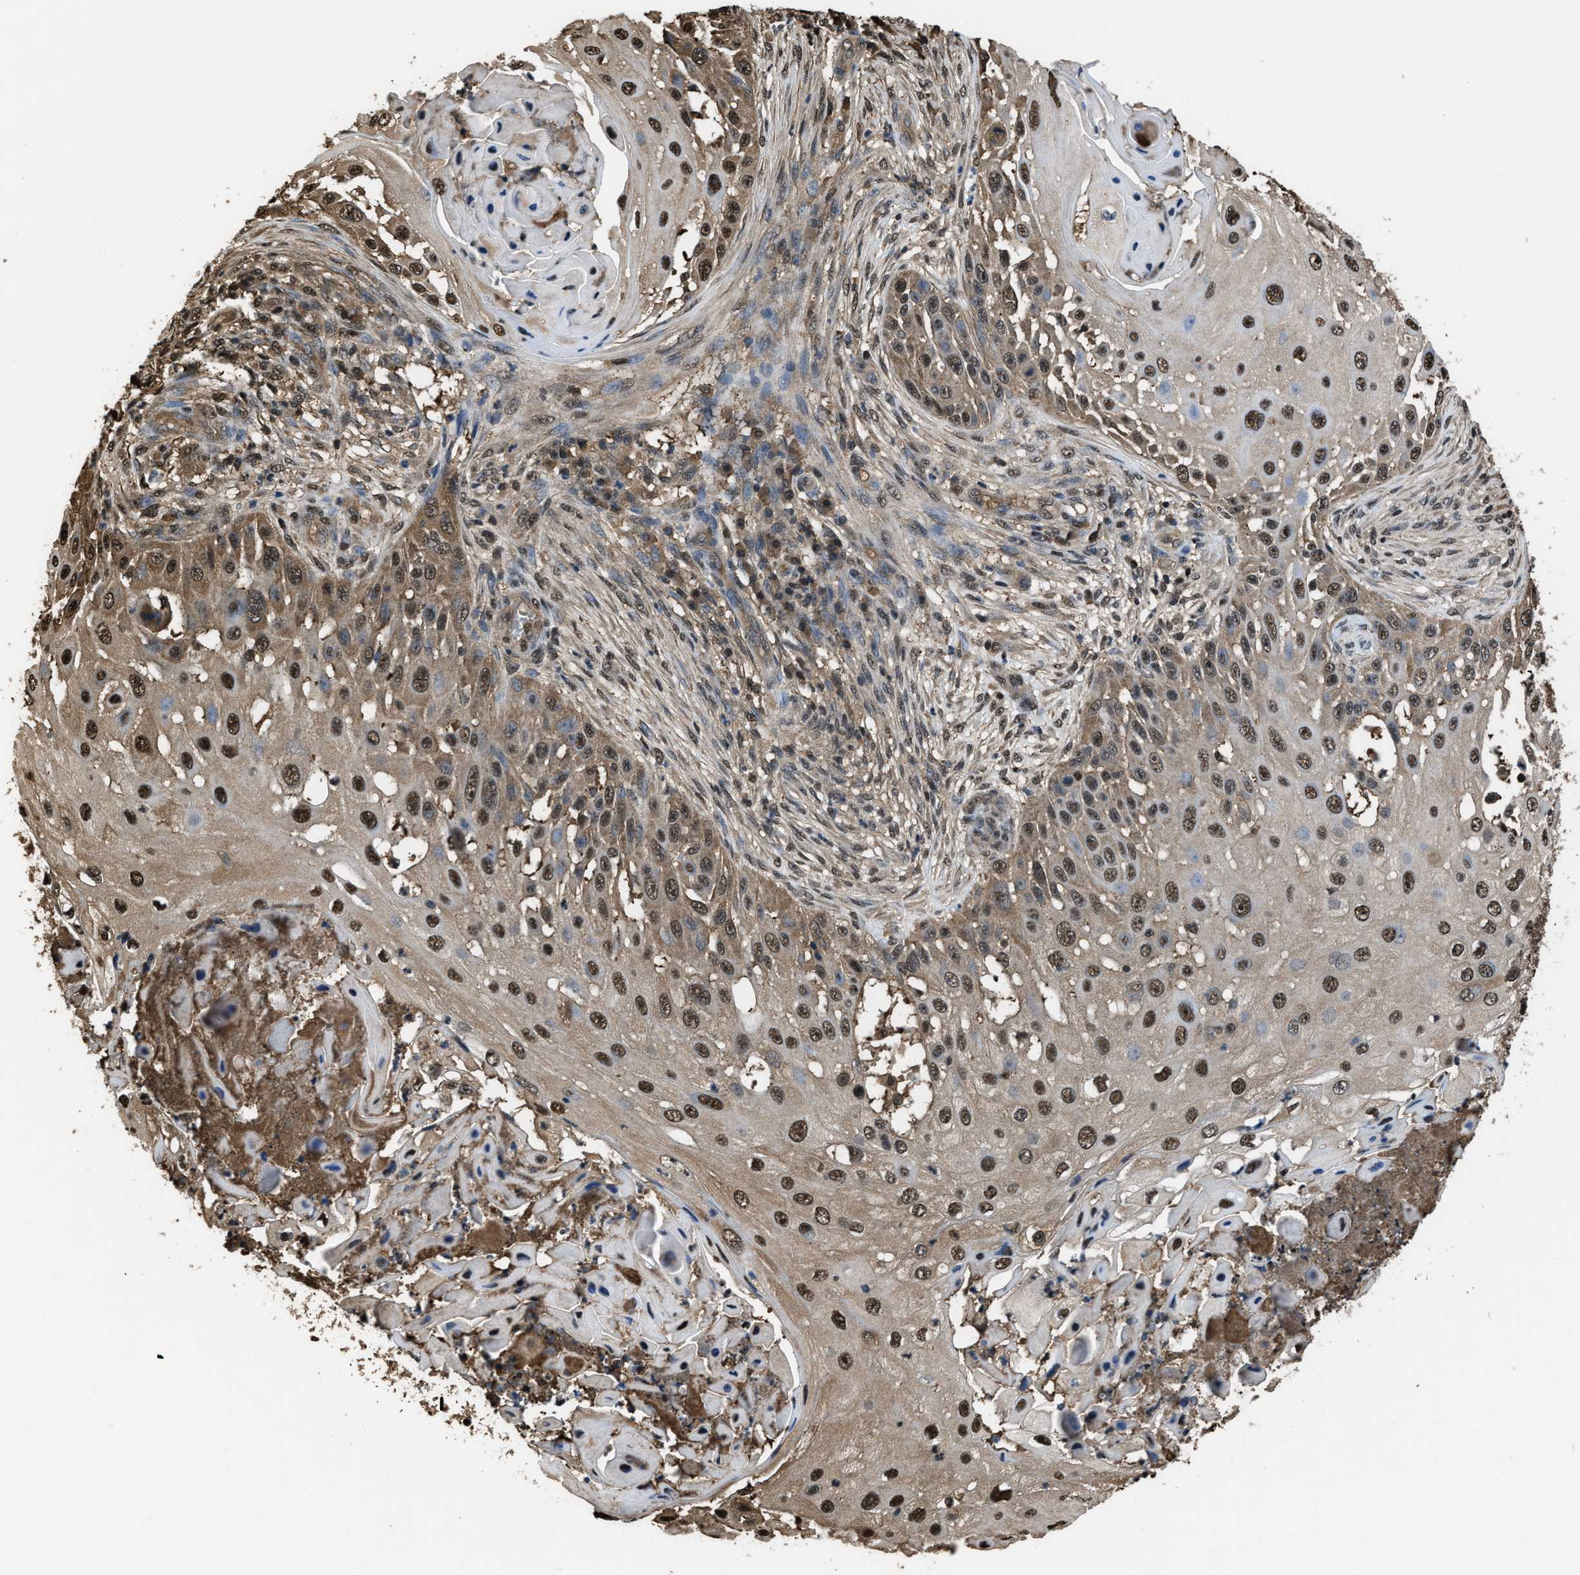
{"staining": {"intensity": "moderate", "quantity": ">75%", "location": "nuclear"}, "tissue": "skin cancer", "cell_type": "Tumor cells", "image_type": "cancer", "snomed": [{"axis": "morphology", "description": "Squamous cell carcinoma, NOS"}, {"axis": "topography", "description": "Skin"}], "caption": "A histopathology image of squamous cell carcinoma (skin) stained for a protein exhibits moderate nuclear brown staining in tumor cells. The protein is stained brown, and the nuclei are stained in blue (DAB (3,3'-diaminobenzidine) IHC with brightfield microscopy, high magnification).", "gene": "FNTA", "patient": {"sex": "female", "age": 44}}